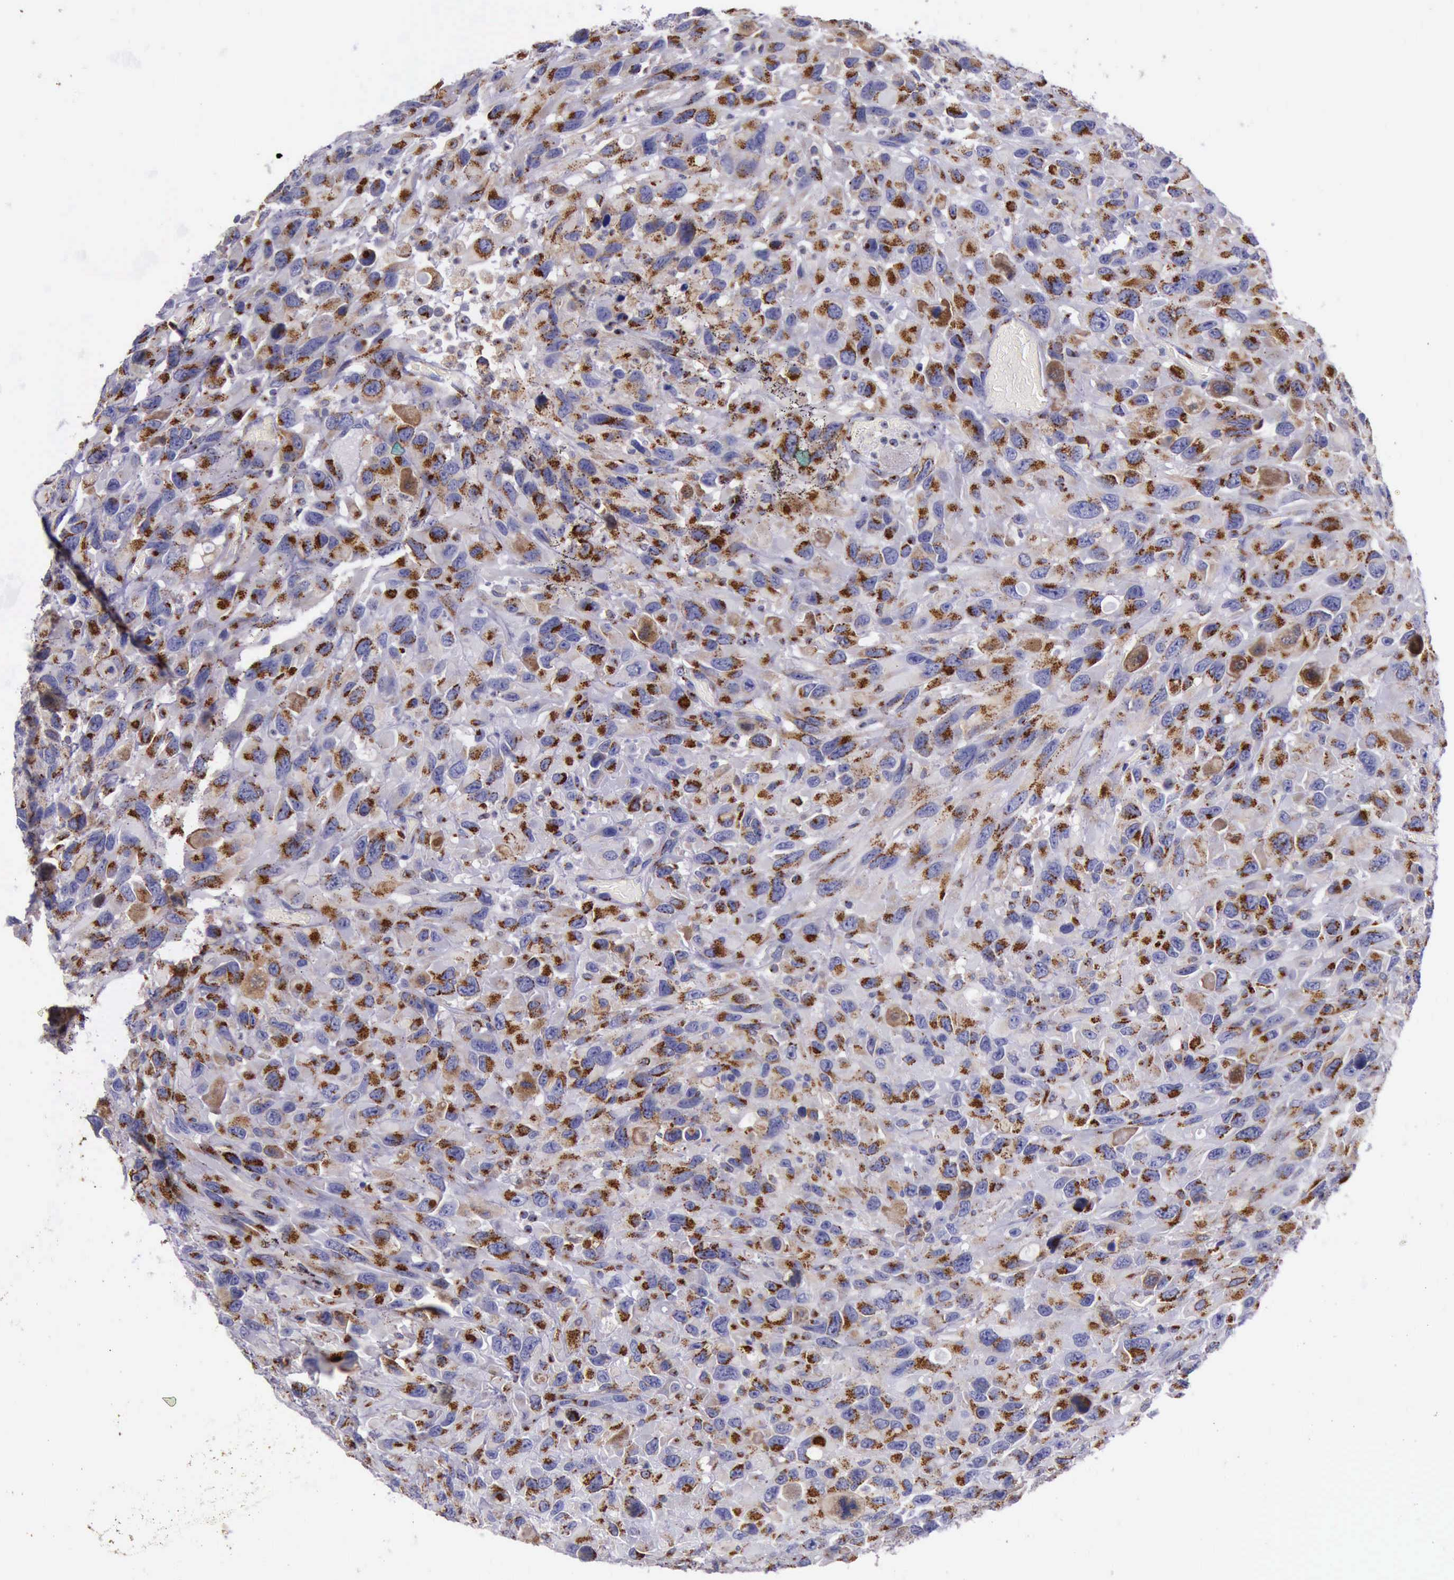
{"staining": {"intensity": "strong", "quantity": ">75%", "location": "cytoplasmic/membranous"}, "tissue": "renal cancer", "cell_type": "Tumor cells", "image_type": "cancer", "snomed": [{"axis": "morphology", "description": "Adenocarcinoma, NOS"}, {"axis": "topography", "description": "Kidney"}], "caption": "This is a photomicrograph of immunohistochemistry staining of renal cancer (adenocarcinoma), which shows strong expression in the cytoplasmic/membranous of tumor cells.", "gene": "GOLGA5", "patient": {"sex": "male", "age": 79}}